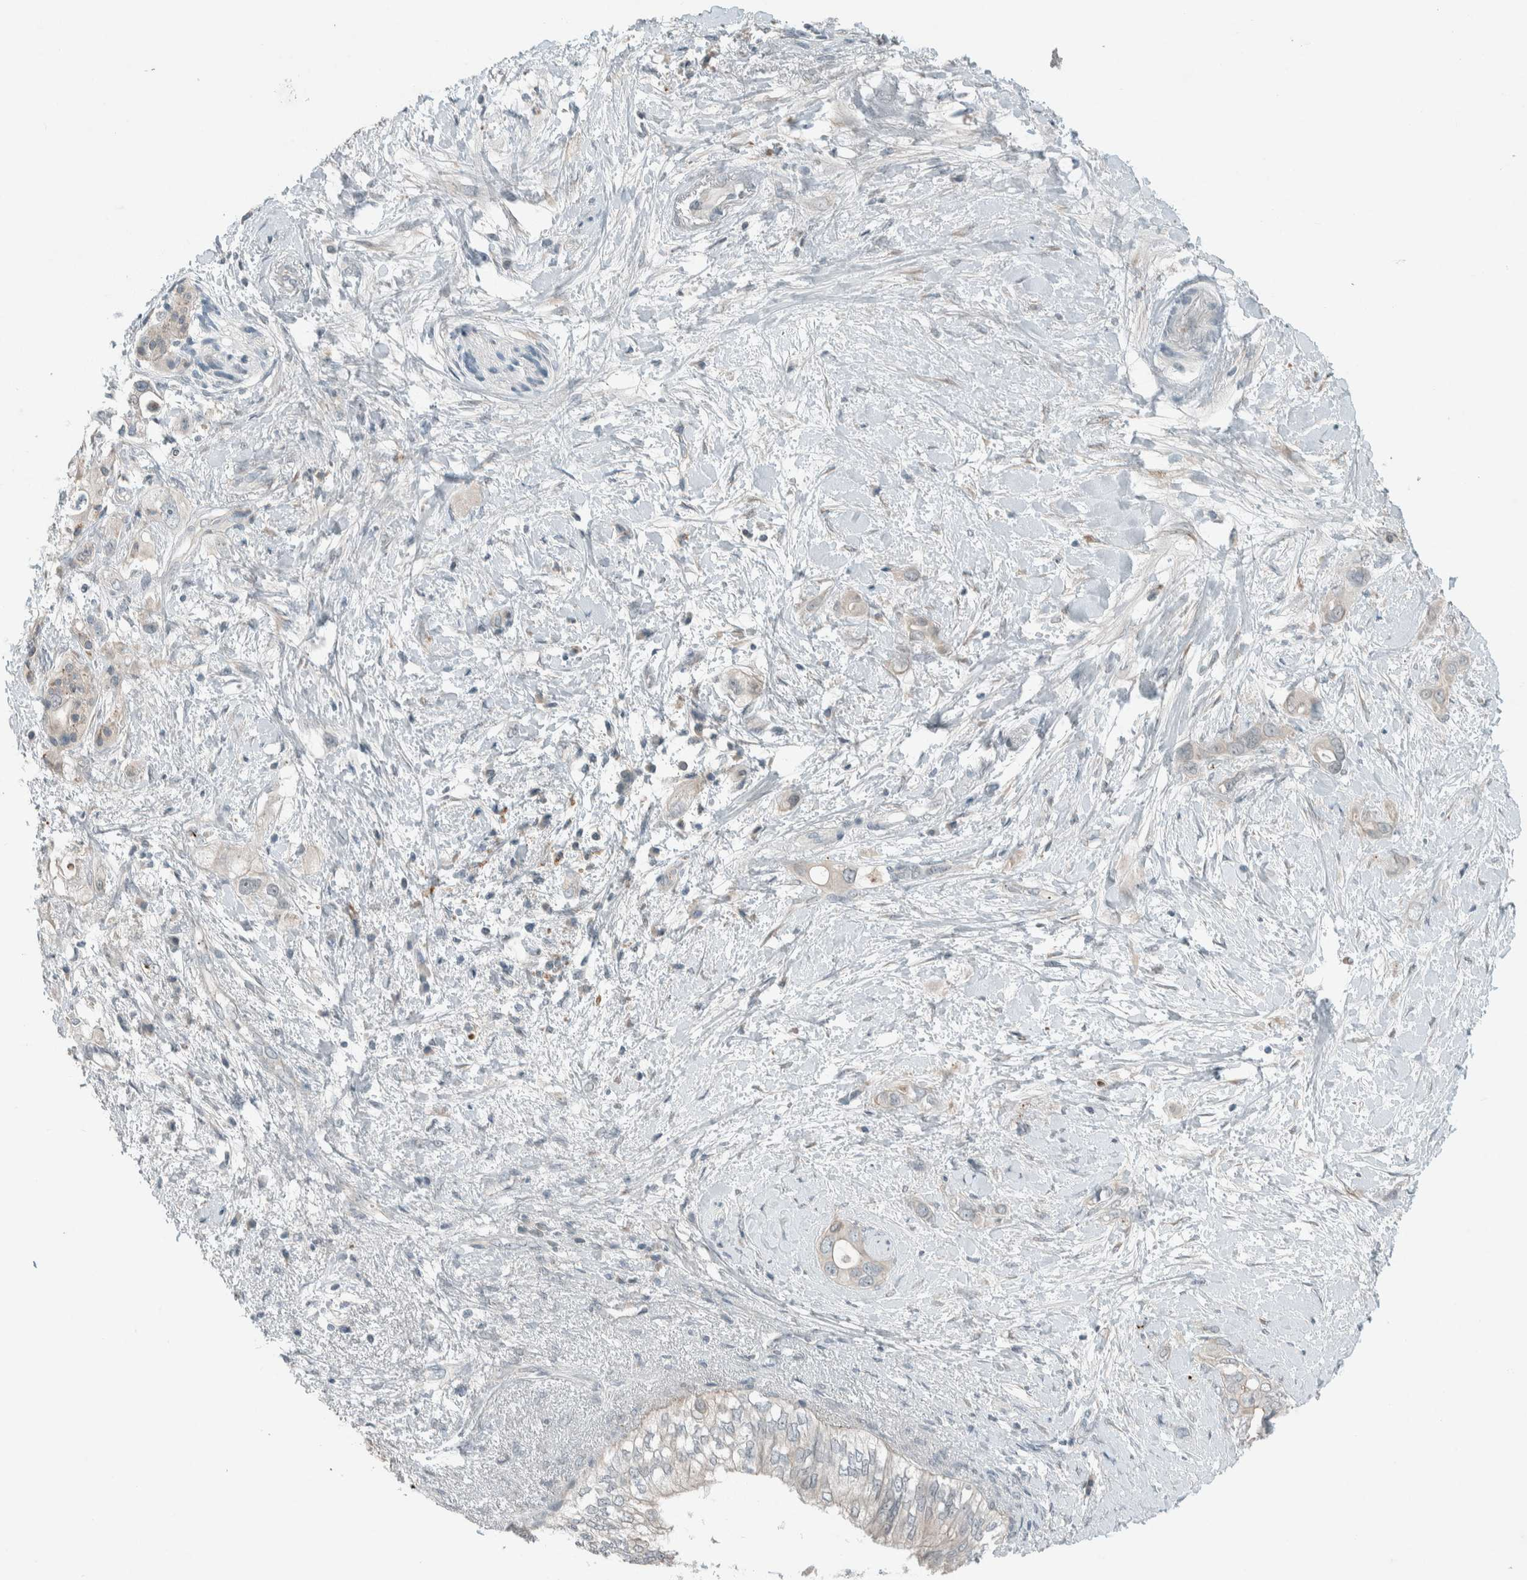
{"staining": {"intensity": "negative", "quantity": "none", "location": "none"}, "tissue": "pancreatic cancer", "cell_type": "Tumor cells", "image_type": "cancer", "snomed": [{"axis": "morphology", "description": "Adenocarcinoma, NOS"}, {"axis": "topography", "description": "Pancreas"}], "caption": "Photomicrograph shows no significant protein staining in tumor cells of pancreatic cancer (adenocarcinoma).", "gene": "CERCAM", "patient": {"sex": "female", "age": 56}}